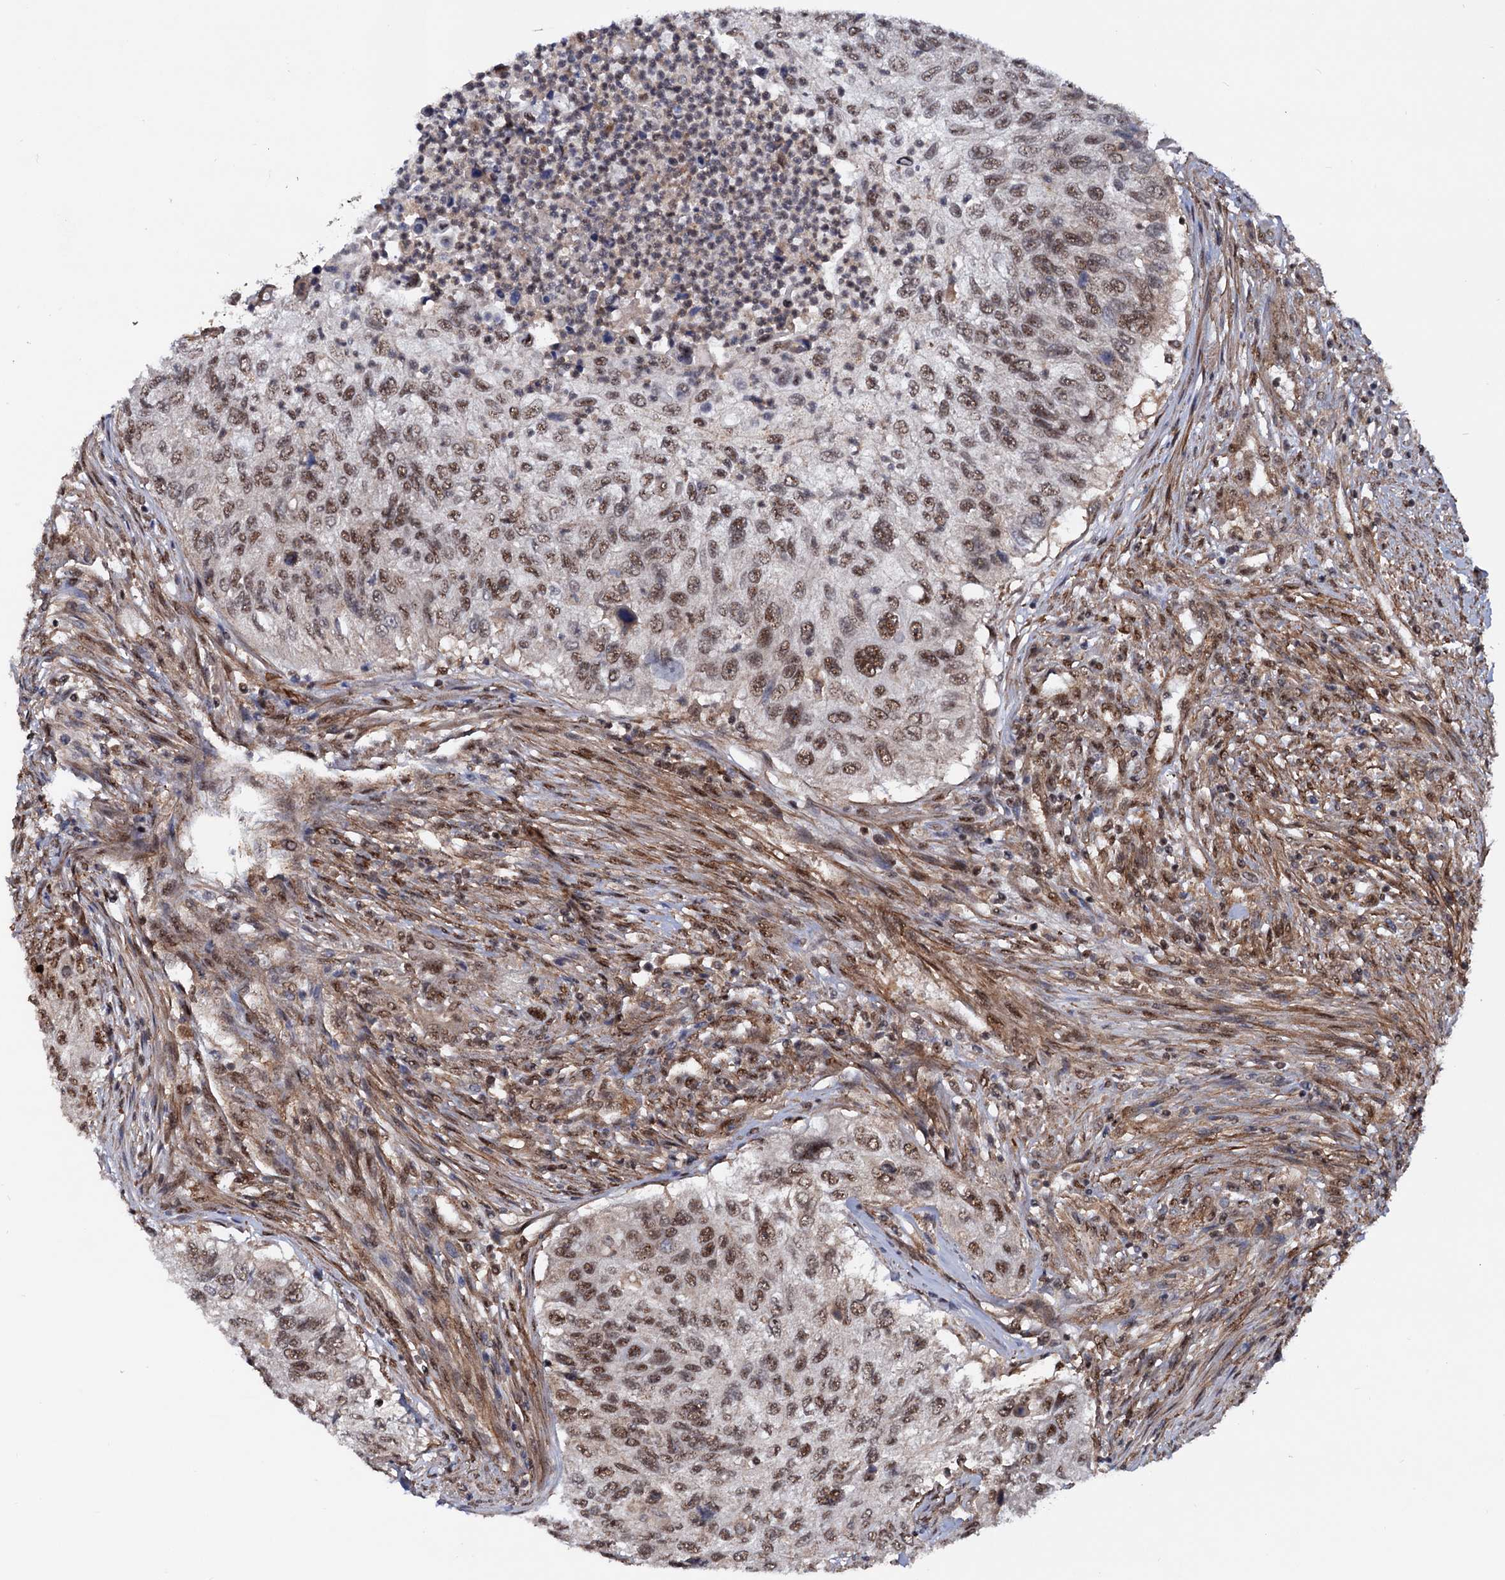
{"staining": {"intensity": "moderate", "quantity": ">75%", "location": "nuclear"}, "tissue": "urothelial cancer", "cell_type": "Tumor cells", "image_type": "cancer", "snomed": [{"axis": "morphology", "description": "Urothelial carcinoma, High grade"}, {"axis": "topography", "description": "Urinary bladder"}], "caption": "Immunohistochemistry (IHC) (DAB) staining of human high-grade urothelial carcinoma exhibits moderate nuclear protein staining in approximately >75% of tumor cells.", "gene": "TBC1D12", "patient": {"sex": "female", "age": 60}}